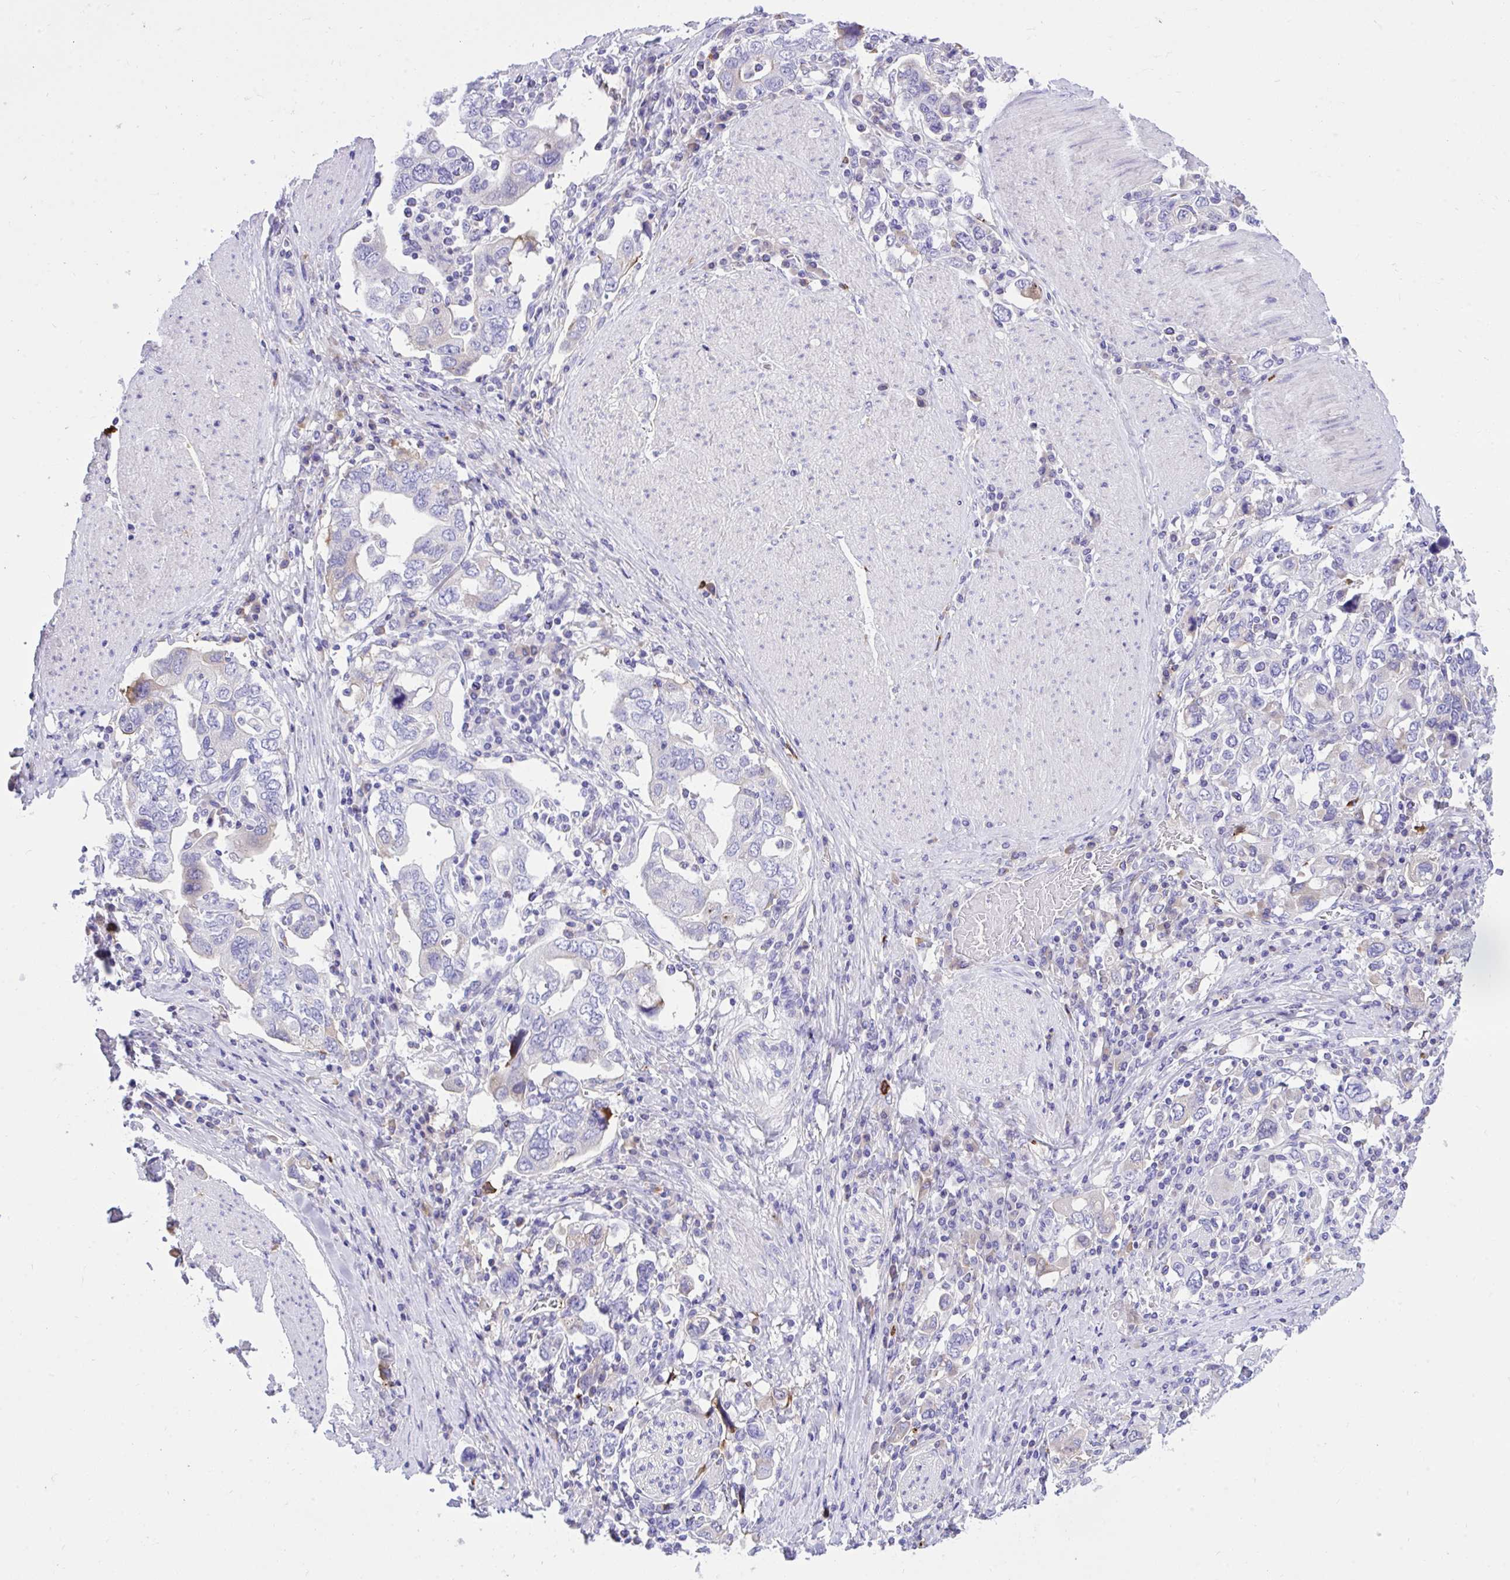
{"staining": {"intensity": "negative", "quantity": "none", "location": "none"}, "tissue": "stomach cancer", "cell_type": "Tumor cells", "image_type": "cancer", "snomed": [{"axis": "morphology", "description": "Adenocarcinoma, NOS"}, {"axis": "topography", "description": "Stomach, upper"}, {"axis": "topography", "description": "Stomach"}], "caption": "There is no significant staining in tumor cells of adenocarcinoma (stomach).", "gene": "HRG", "patient": {"sex": "male", "age": 62}}